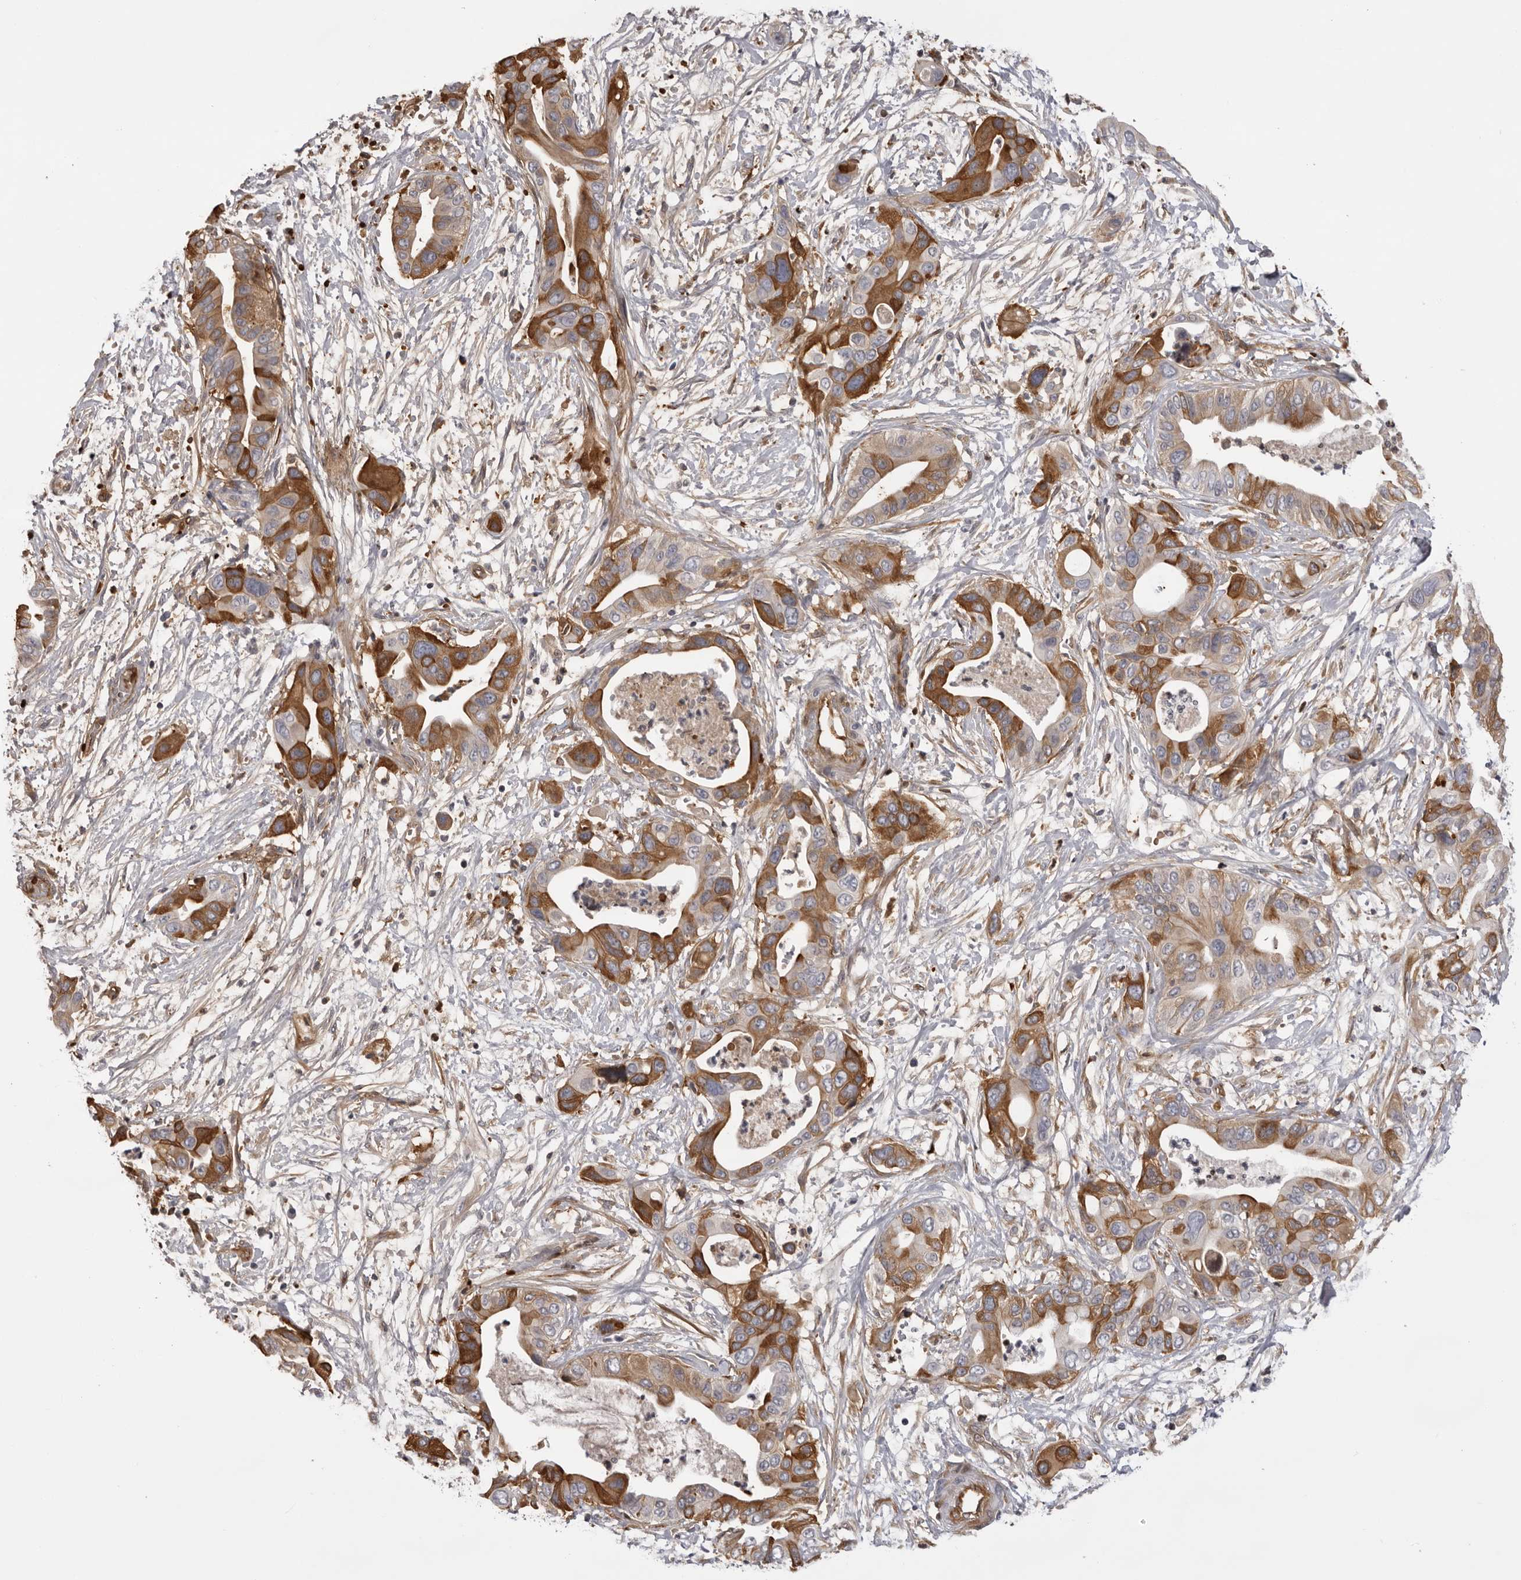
{"staining": {"intensity": "strong", "quantity": "25%-75%", "location": "cytoplasmic/membranous"}, "tissue": "pancreatic cancer", "cell_type": "Tumor cells", "image_type": "cancer", "snomed": [{"axis": "morphology", "description": "Adenocarcinoma, NOS"}, {"axis": "topography", "description": "Pancreas"}], "caption": "Immunohistochemical staining of human pancreatic cancer shows high levels of strong cytoplasmic/membranous positivity in approximately 25%-75% of tumor cells.", "gene": "PLEKHF2", "patient": {"sex": "male", "age": 66}}